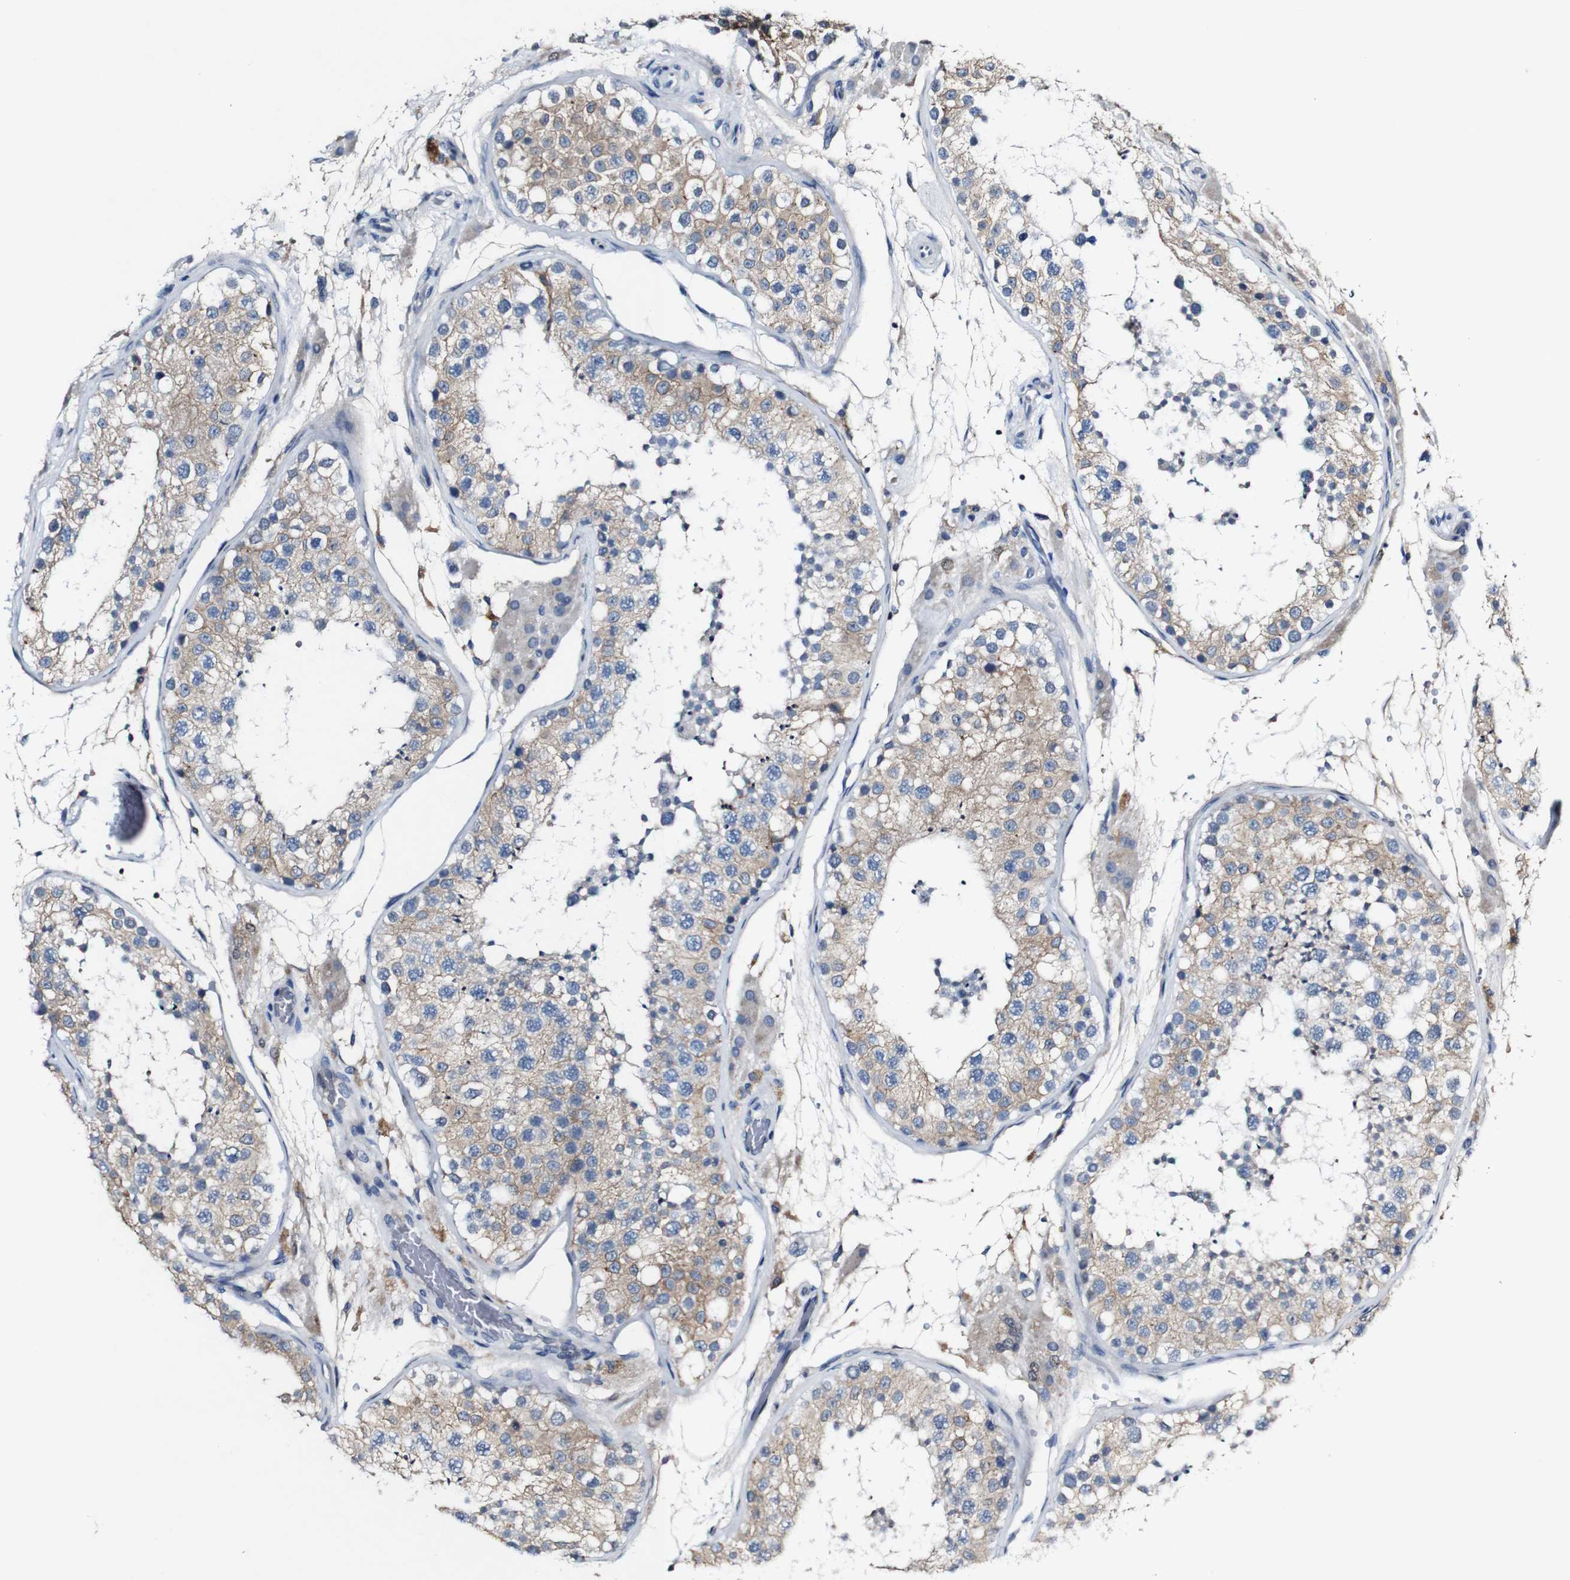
{"staining": {"intensity": "weak", "quantity": "25%-75%", "location": "cytoplasmic/membranous"}, "tissue": "testis", "cell_type": "Cells in seminiferous ducts", "image_type": "normal", "snomed": [{"axis": "morphology", "description": "Normal tissue, NOS"}, {"axis": "topography", "description": "Testis"}, {"axis": "topography", "description": "Epididymis"}], "caption": "IHC image of unremarkable testis: testis stained using IHC exhibits low levels of weak protein expression localized specifically in the cytoplasmic/membranous of cells in seminiferous ducts, appearing as a cytoplasmic/membranous brown color.", "gene": "GRAMD1A", "patient": {"sex": "male", "age": 26}}